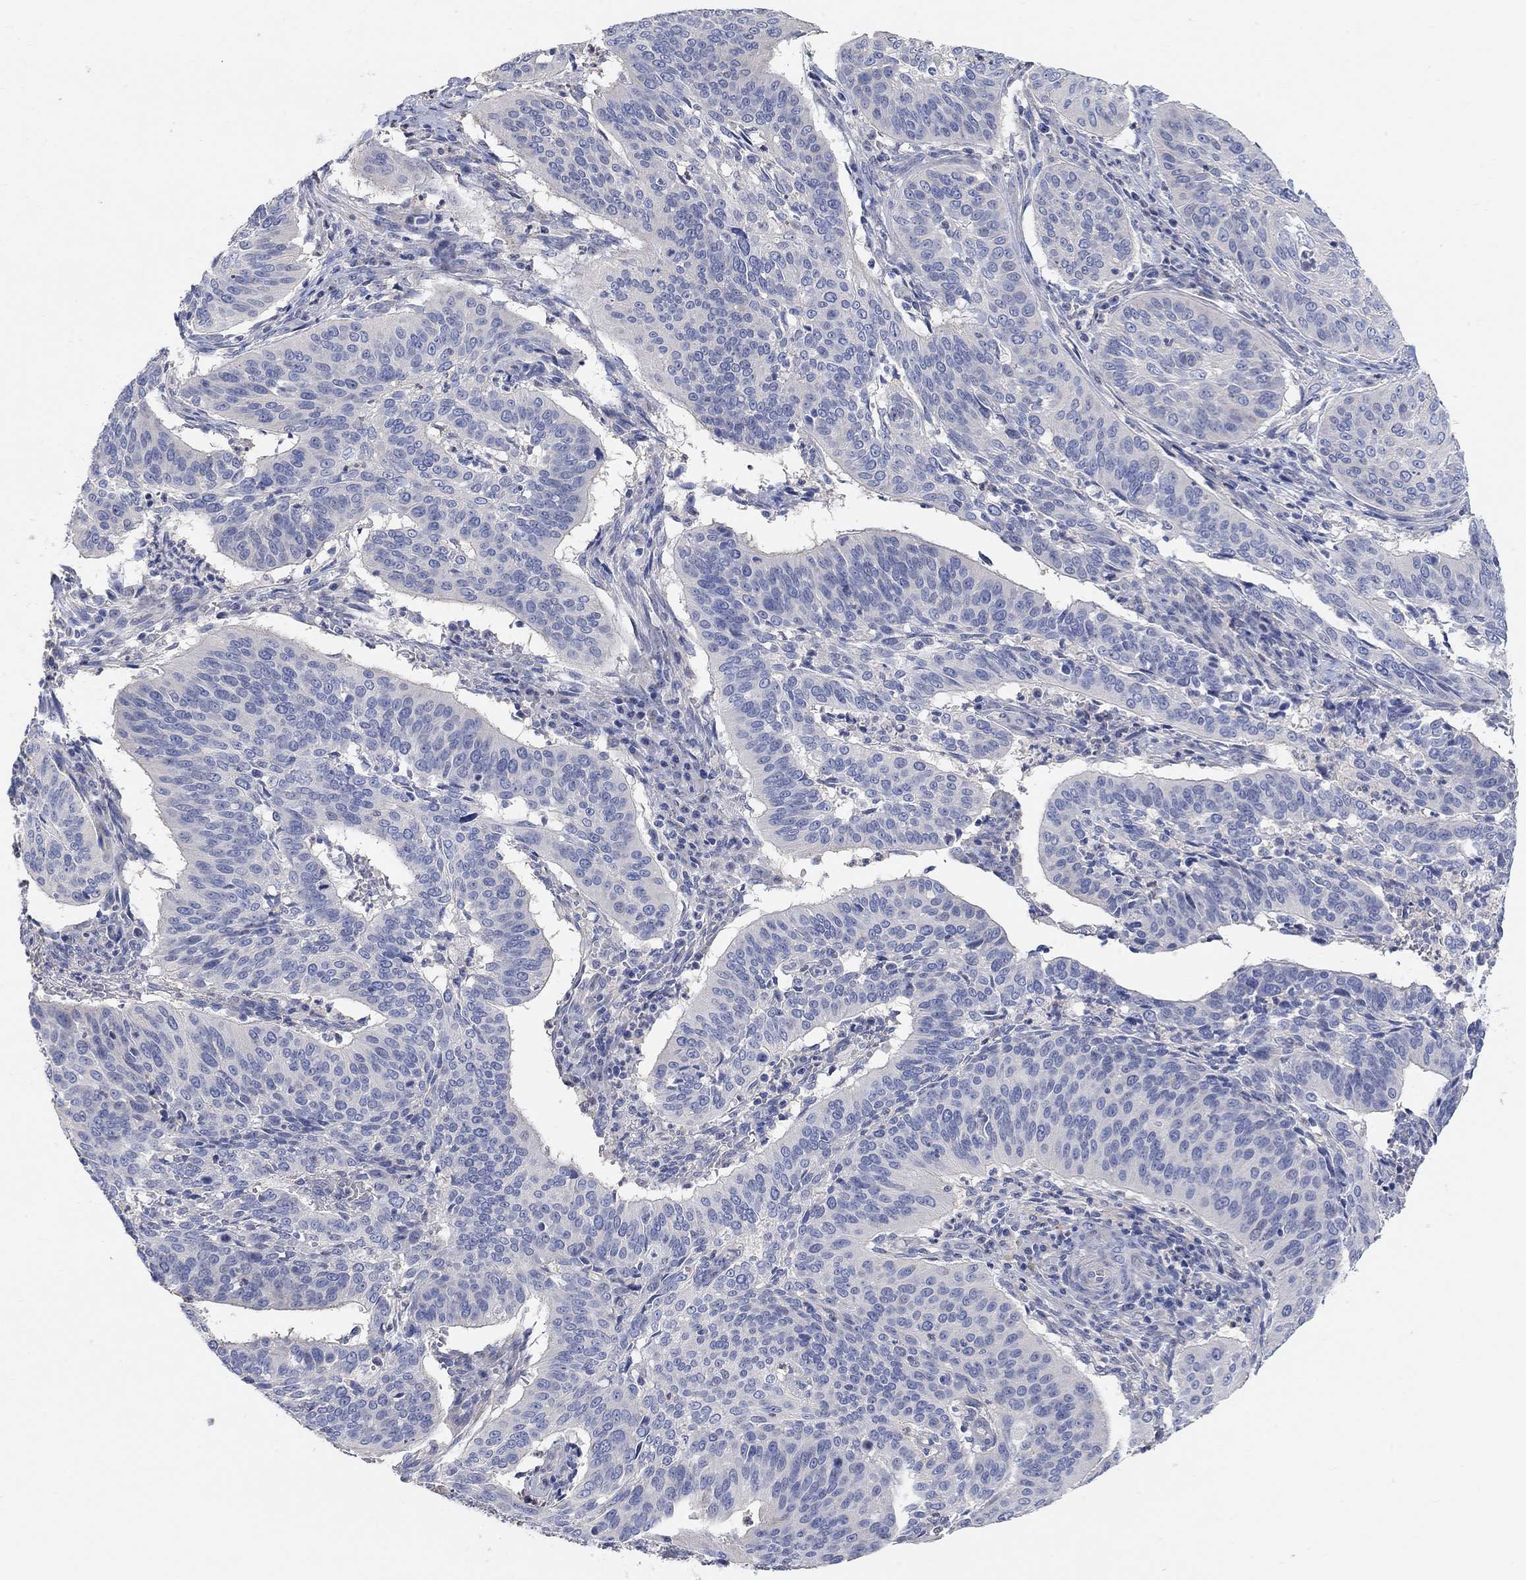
{"staining": {"intensity": "negative", "quantity": "none", "location": "none"}, "tissue": "cervical cancer", "cell_type": "Tumor cells", "image_type": "cancer", "snomed": [{"axis": "morphology", "description": "Normal tissue, NOS"}, {"axis": "morphology", "description": "Squamous cell carcinoma, NOS"}, {"axis": "topography", "description": "Cervix"}], "caption": "Immunohistochemistry histopathology image of neoplastic tissue: squamous cell carcinoma (cervical) stained with DAB (3,3'-diaminobenzidine) reveals no significant protein staining in tumor cells.", "gene": "NLRP14", "patient": {"sex": "female", "age": 39}}